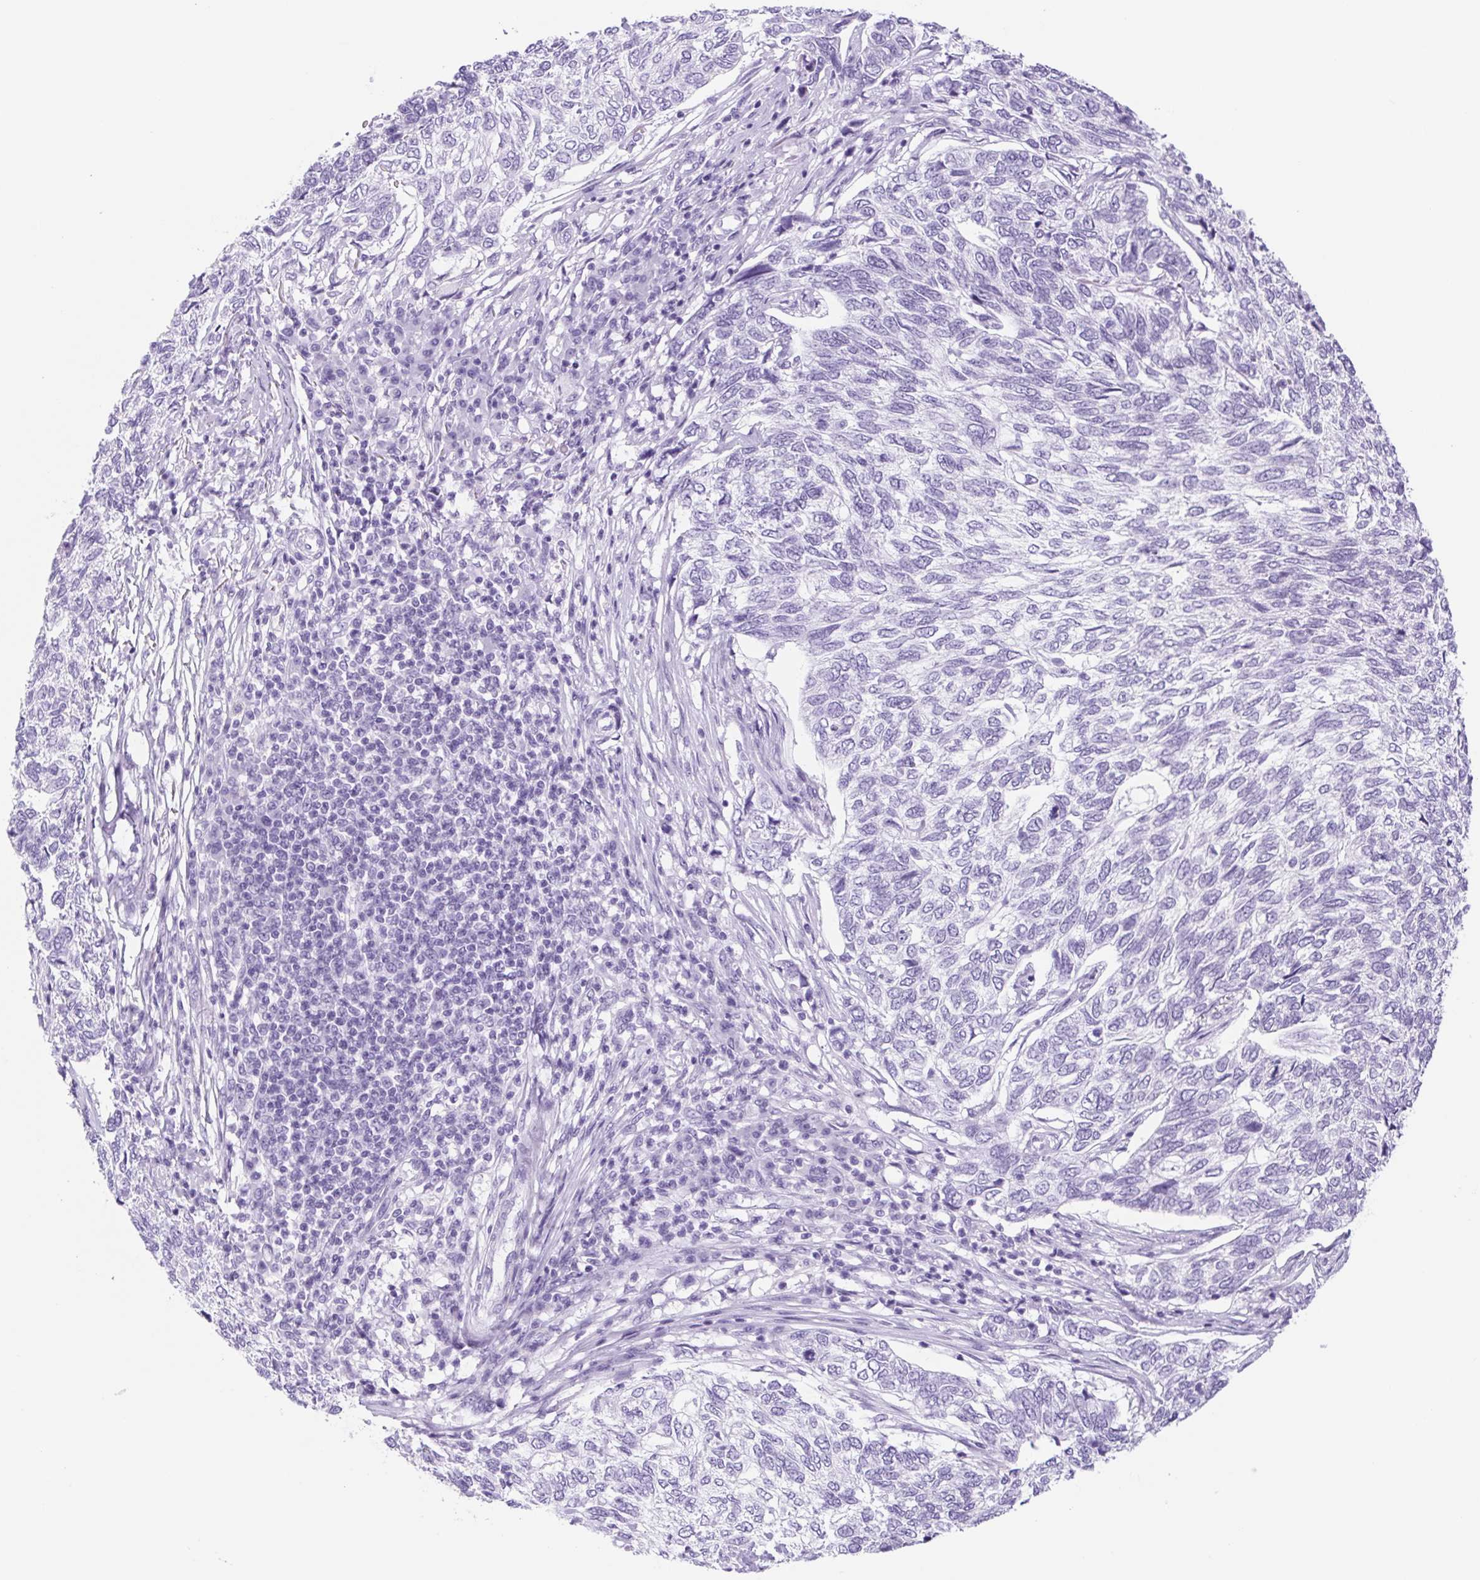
{"staining": {"intensity": "negative", "quantity": "none", "location": "none"}, "tissue": "skin cancer", "cell_type": "Tumor cells", "image_type": "cancer", "snomed": [{"axis": "morphology", "description": "Basal cell carcinoma"}, {"axis": "topography", "description": "Skin"}], "caption": "Immunohistochemistry (IHC) image of neoplastic tissue: human skin cancer (basal cell carcinoma) stained with DAB displays no significant protein expression in tumor cells.", "gene": "CYP21A2", "patient": {"sex": "female", "age": 65}}